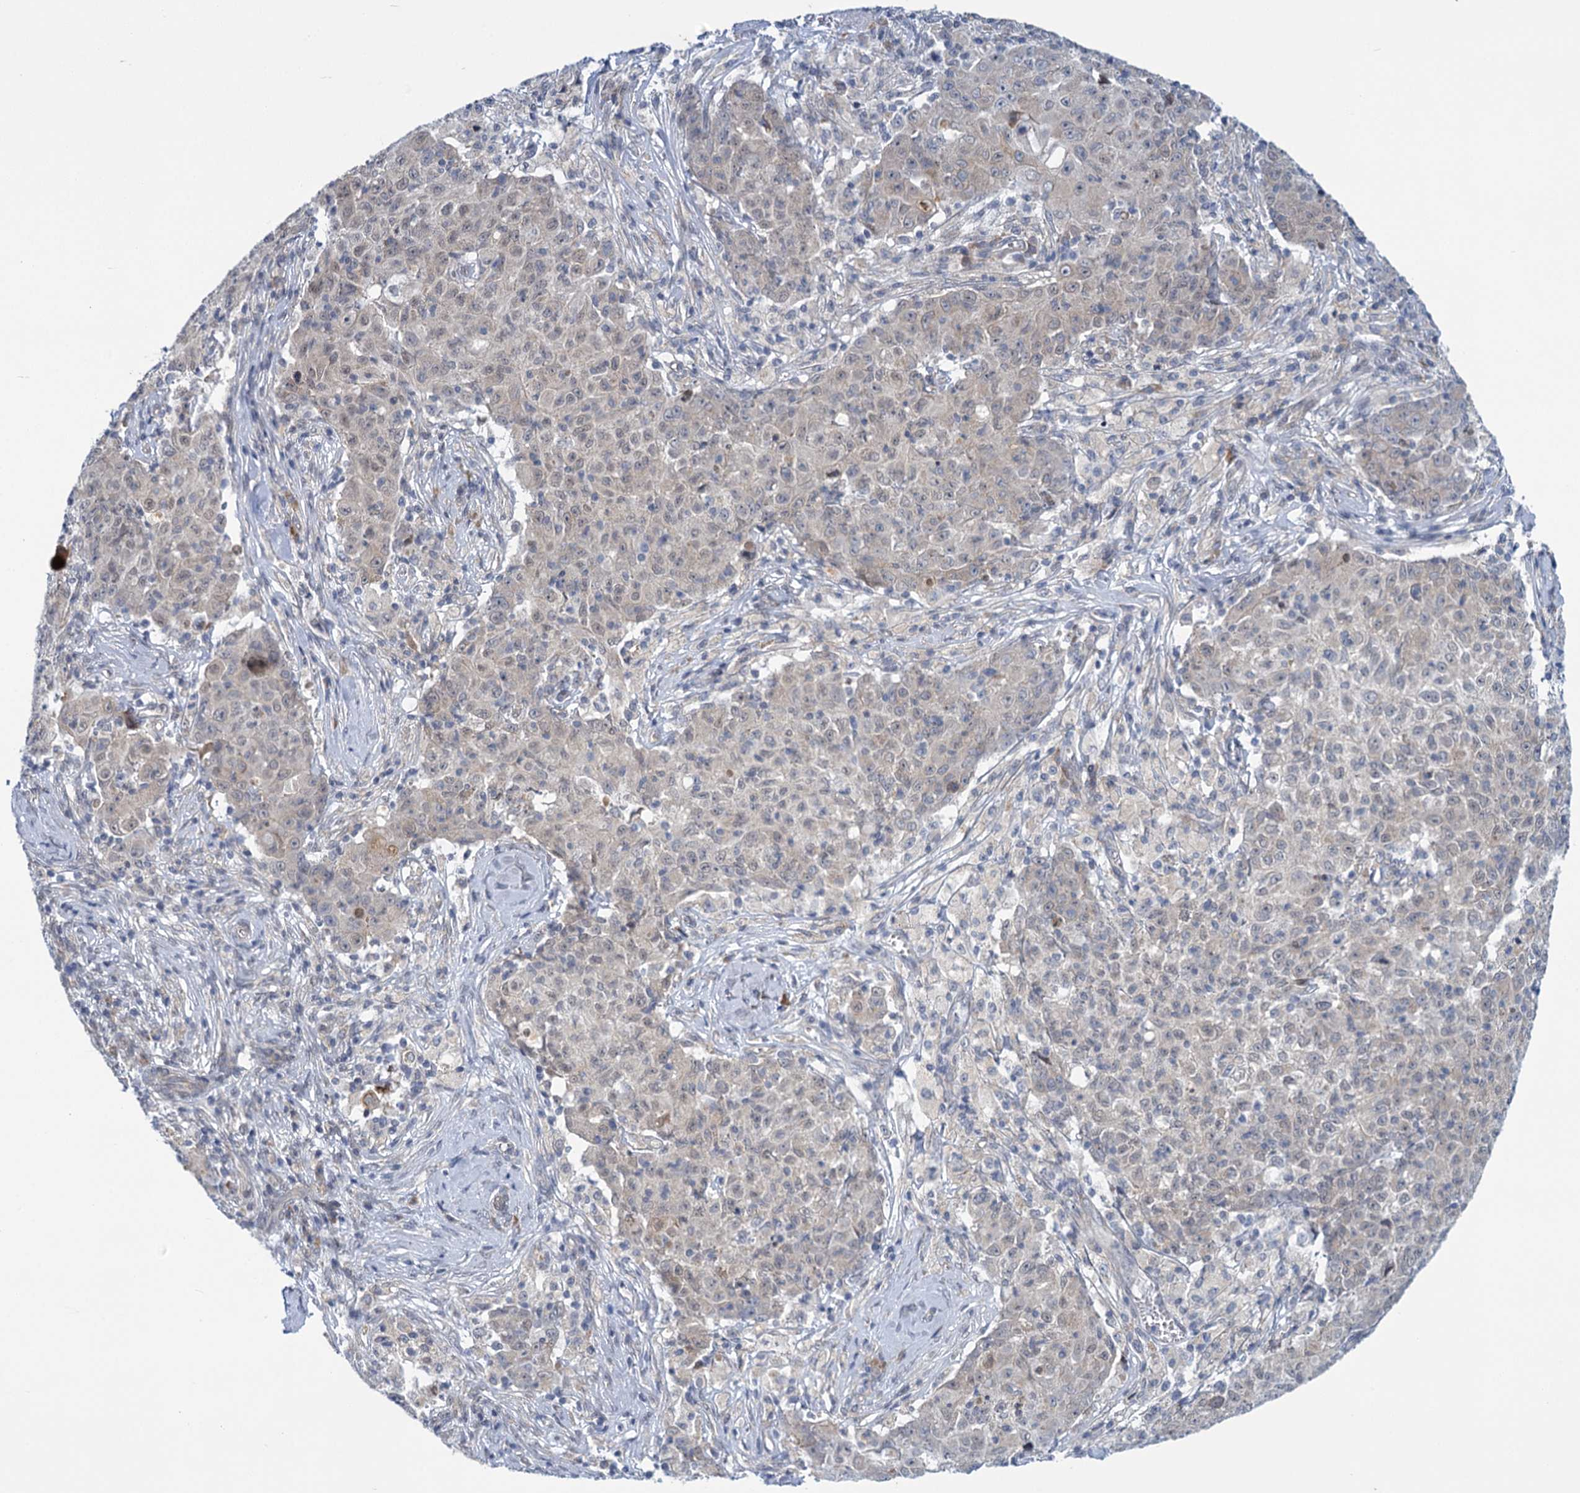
{"staining": {"intensity": "weak", "quantity": "<25%", "location": "nuclear"}, "tissue": "ovarian cancer", "cell_type": "Tumor cells", "image_type": "cancer", "snomed": [{"axis": "morphology", "description": "Carcinoma, endometroid"}, {"axis": "topography", "description": "Ovary"}], "caption": "There is no significant expression in tumor cells of endometroid carcinoma (ovarian). Brightfield microscopy of immunohistochemistry stained with DAB (3,3'-diaminobenzidine) (brown) and hematoxylin (blue), captured at high magnification.", "gene": "MBLAC2", "patient": {"sex": "female", "age": 42}}